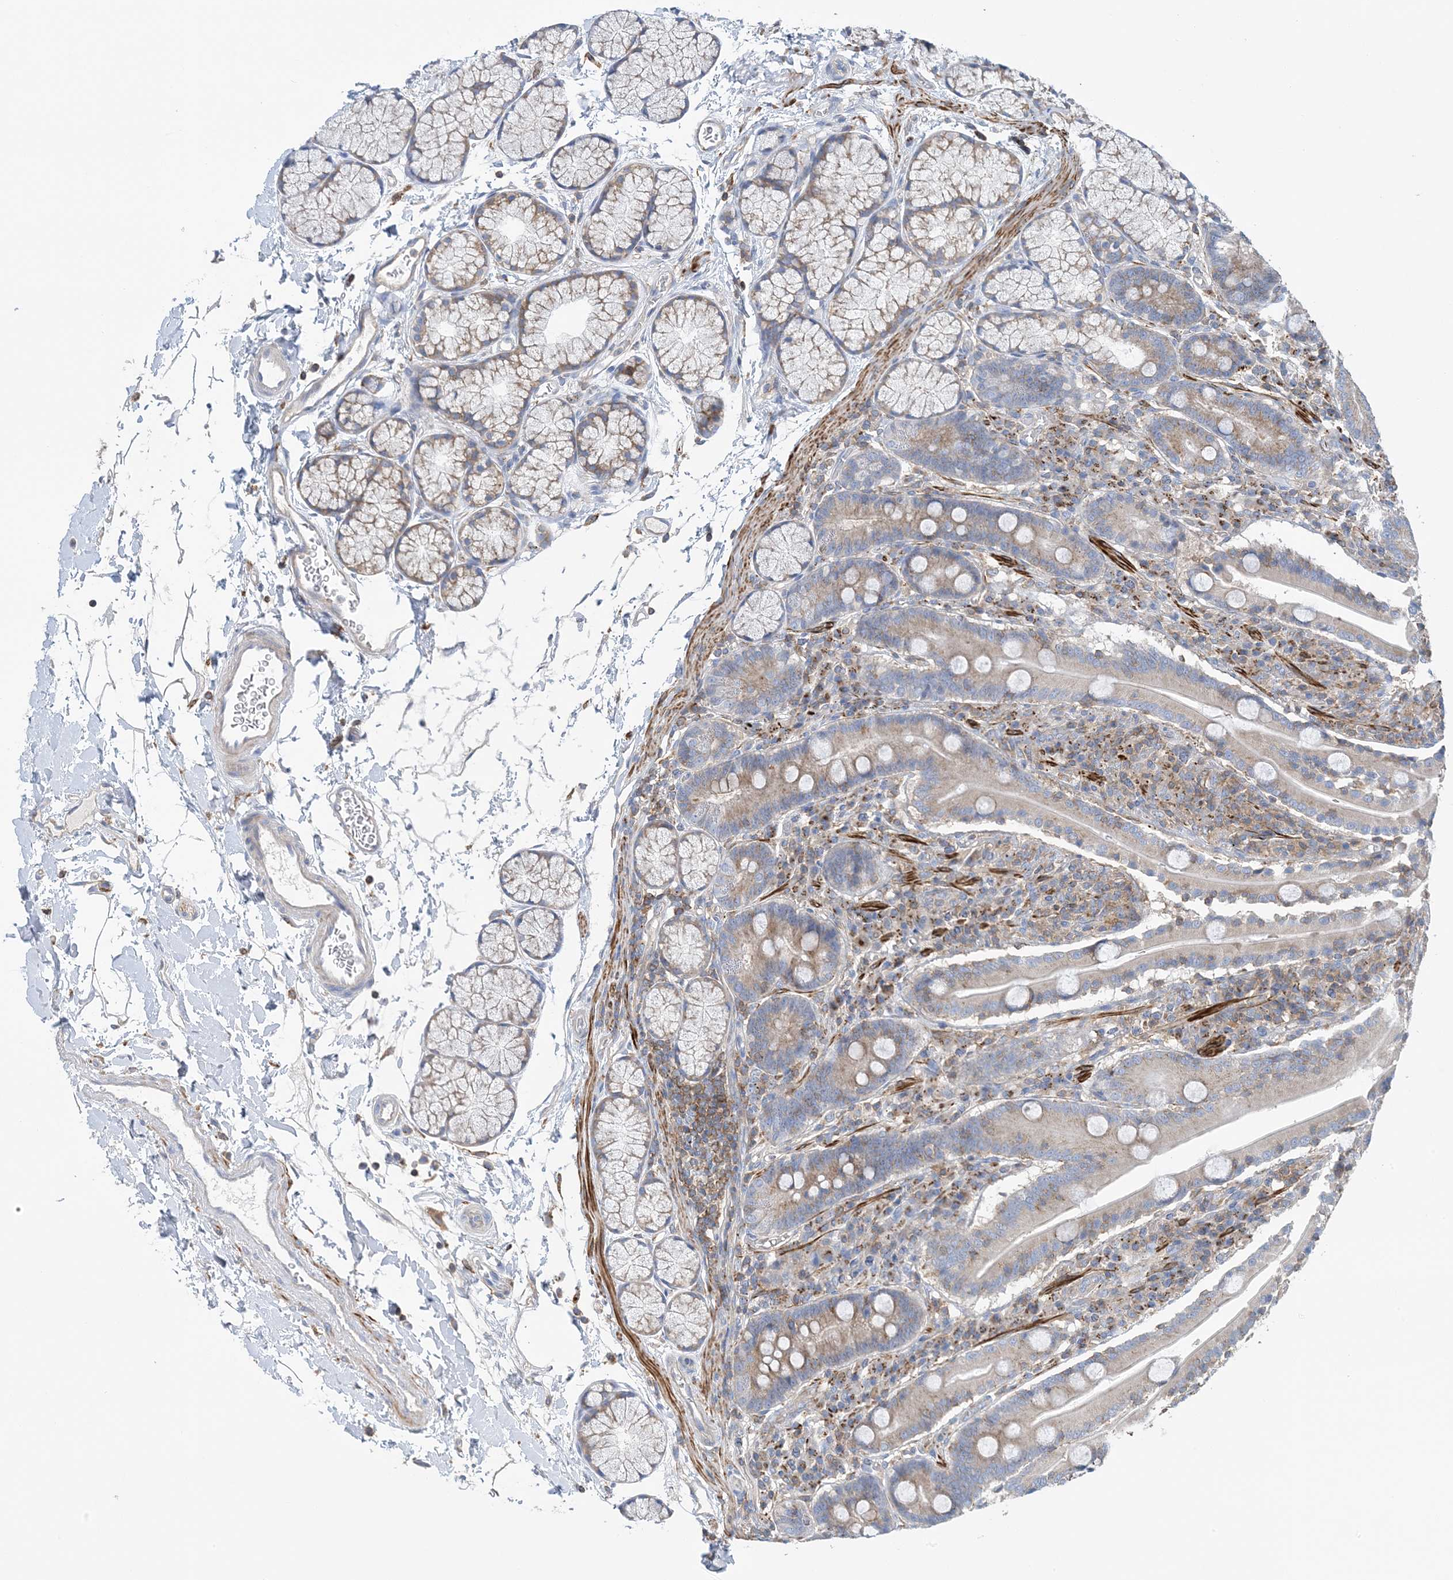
{"staining": {"intensity": "weak", "quantity": "25%-75%", "location": "cytoplasmic/membranous"}, "tissue": "duodenum", "cell_type": "Glandular cells", "image_type": "normal", "snomed": [{"axis": "morphology", "description": "Normal tissue, NOS"}, {"axis": "topography", "description": "Duodenum"}], "caption": "Immunohistochemical staining of unremarkable duodenum reveals low levels of weak cytoplasmic/membranous staining in approximately 25%-75% of glandular cells.", "gene": "CALHM5", "patient": {"sex": "male", "age": 35}}